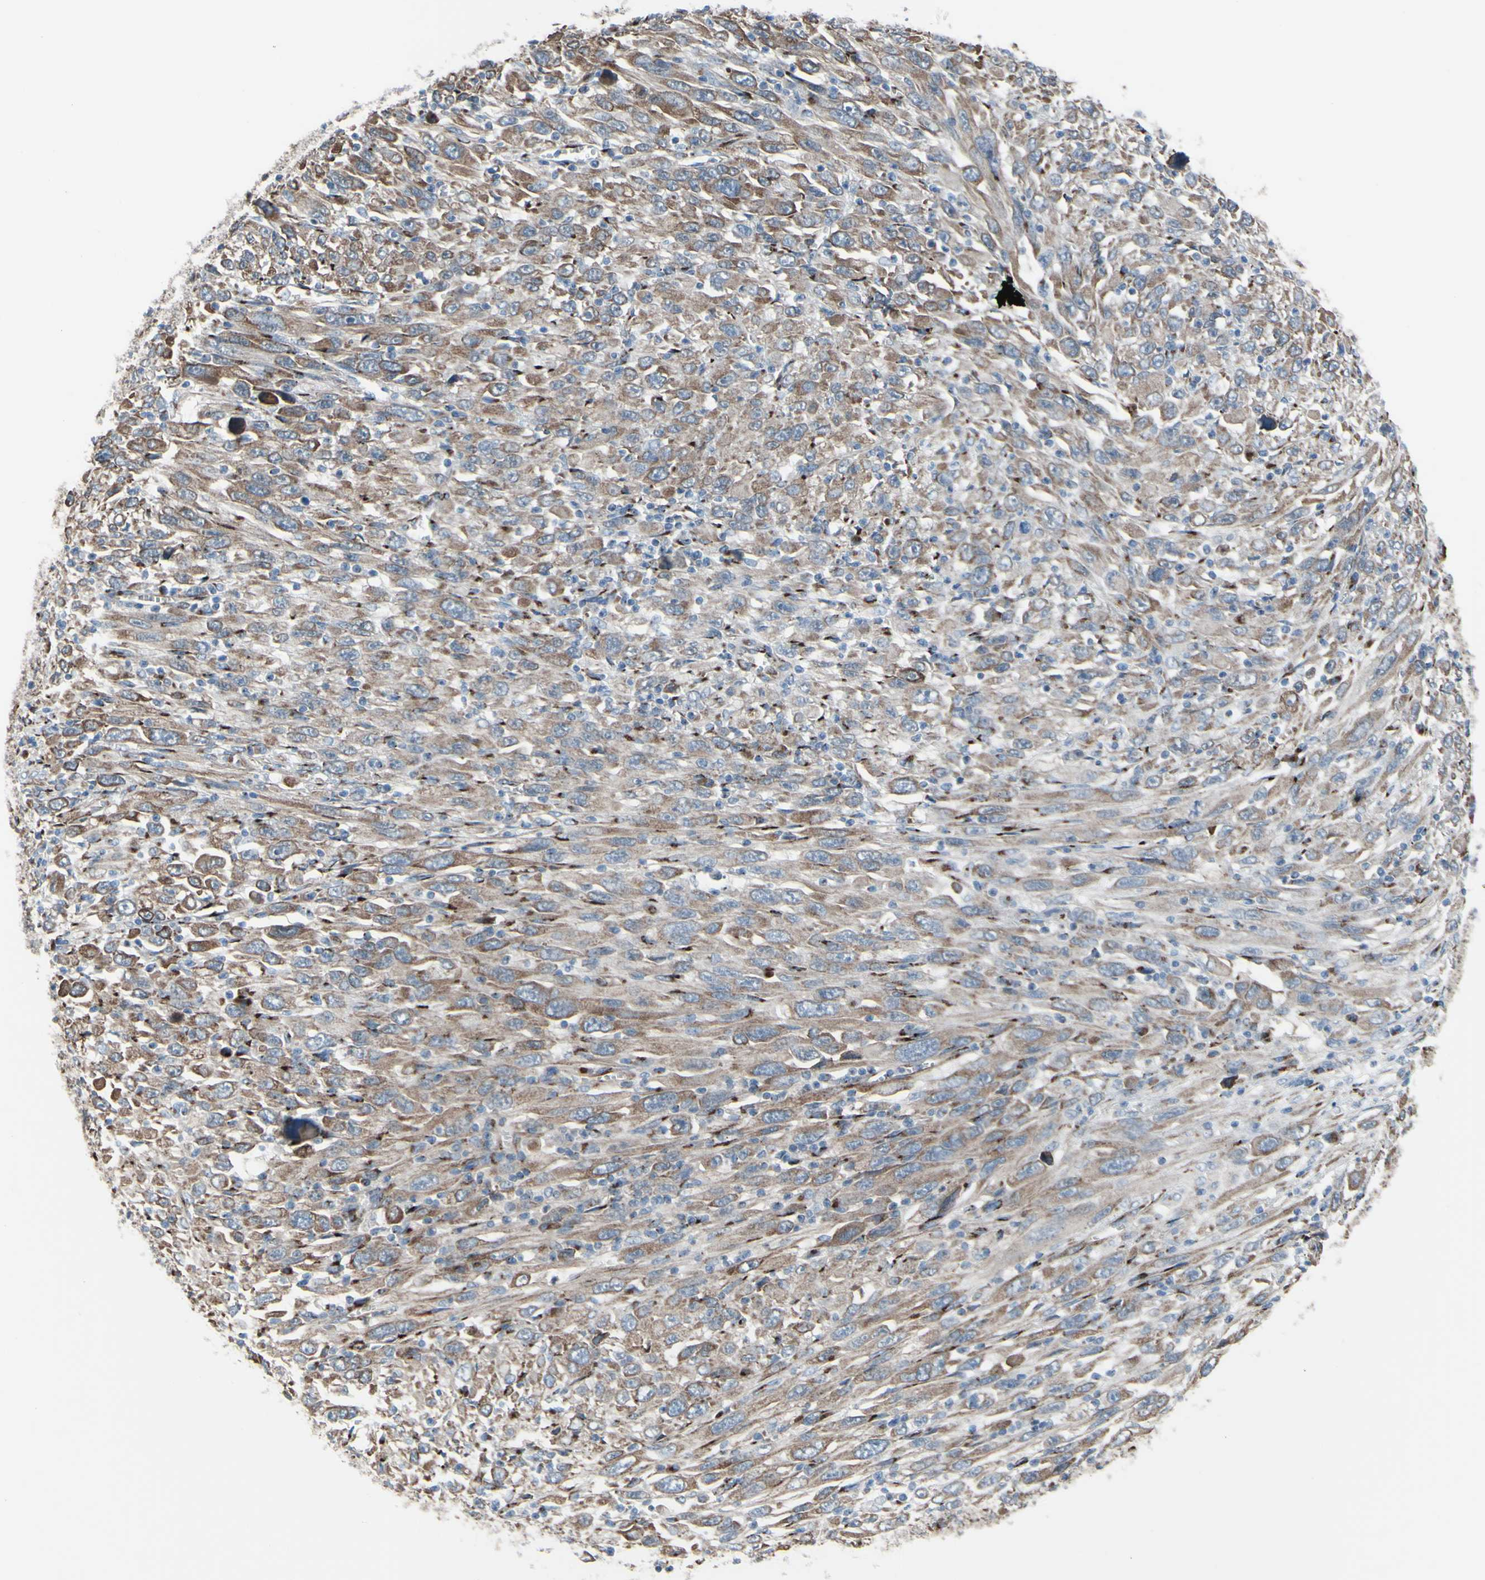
{"staining": {"intensity": "moderate", "quantity": ">75%", "location": "cytoplasmic/membranous"}, "tissue": "melanoma", "cell_type": "Tumor cells", "image_type": "cancer", "snomed": [{"axis": "morphology", "description": "Malignant melanoma, Metastatic site"}, {"axis": "topography", "description": "Skin"}], "caption": "Protein expression analysis of melanoma shows moderate cytoplasmic/membranous positivity in about >75% of tumor cells.", "gene": "GLG1", "patient": {"sex": "female", "age": 56}}